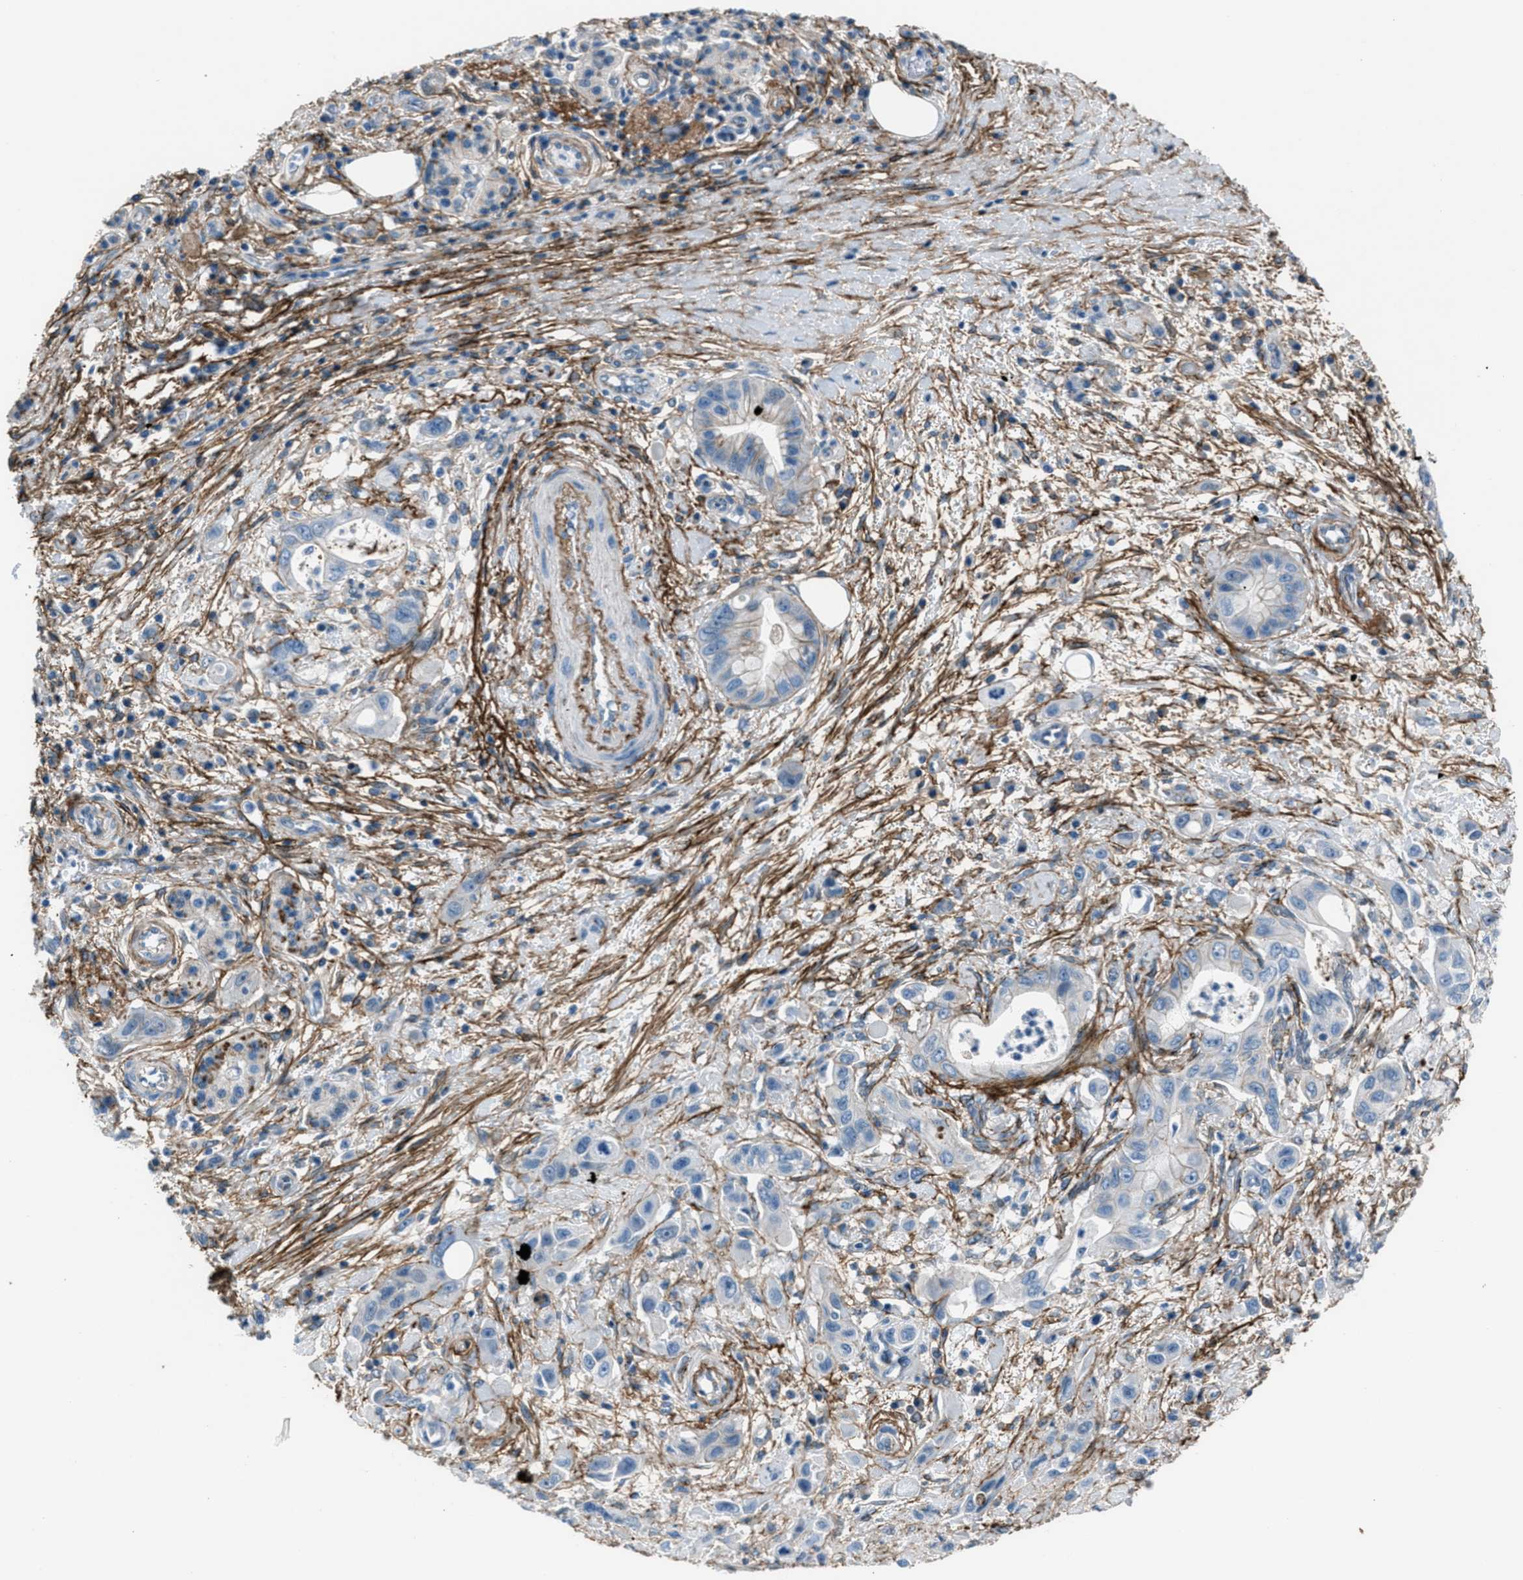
{"staining": {"intensity": "weak", "quantity": "<25%", "location": "cytoplasmic/membranous"}, "tissue": "pancreatic cancer", "cell_type": "Tumor cells", "image_type": "cancer", "snomed": [{"axis": "morphology", "description": "Adenocarcinoma, NOS"}, {"axis": "topography", "description": "Pancreas"}], "caption": "Human adenocarcinoma (pancreatic) stained for a protein using immunohistochemistry shows no positivity in tumor cells.", "gene": "FBN1", "patient": {"sex": "female", "age": 73}}